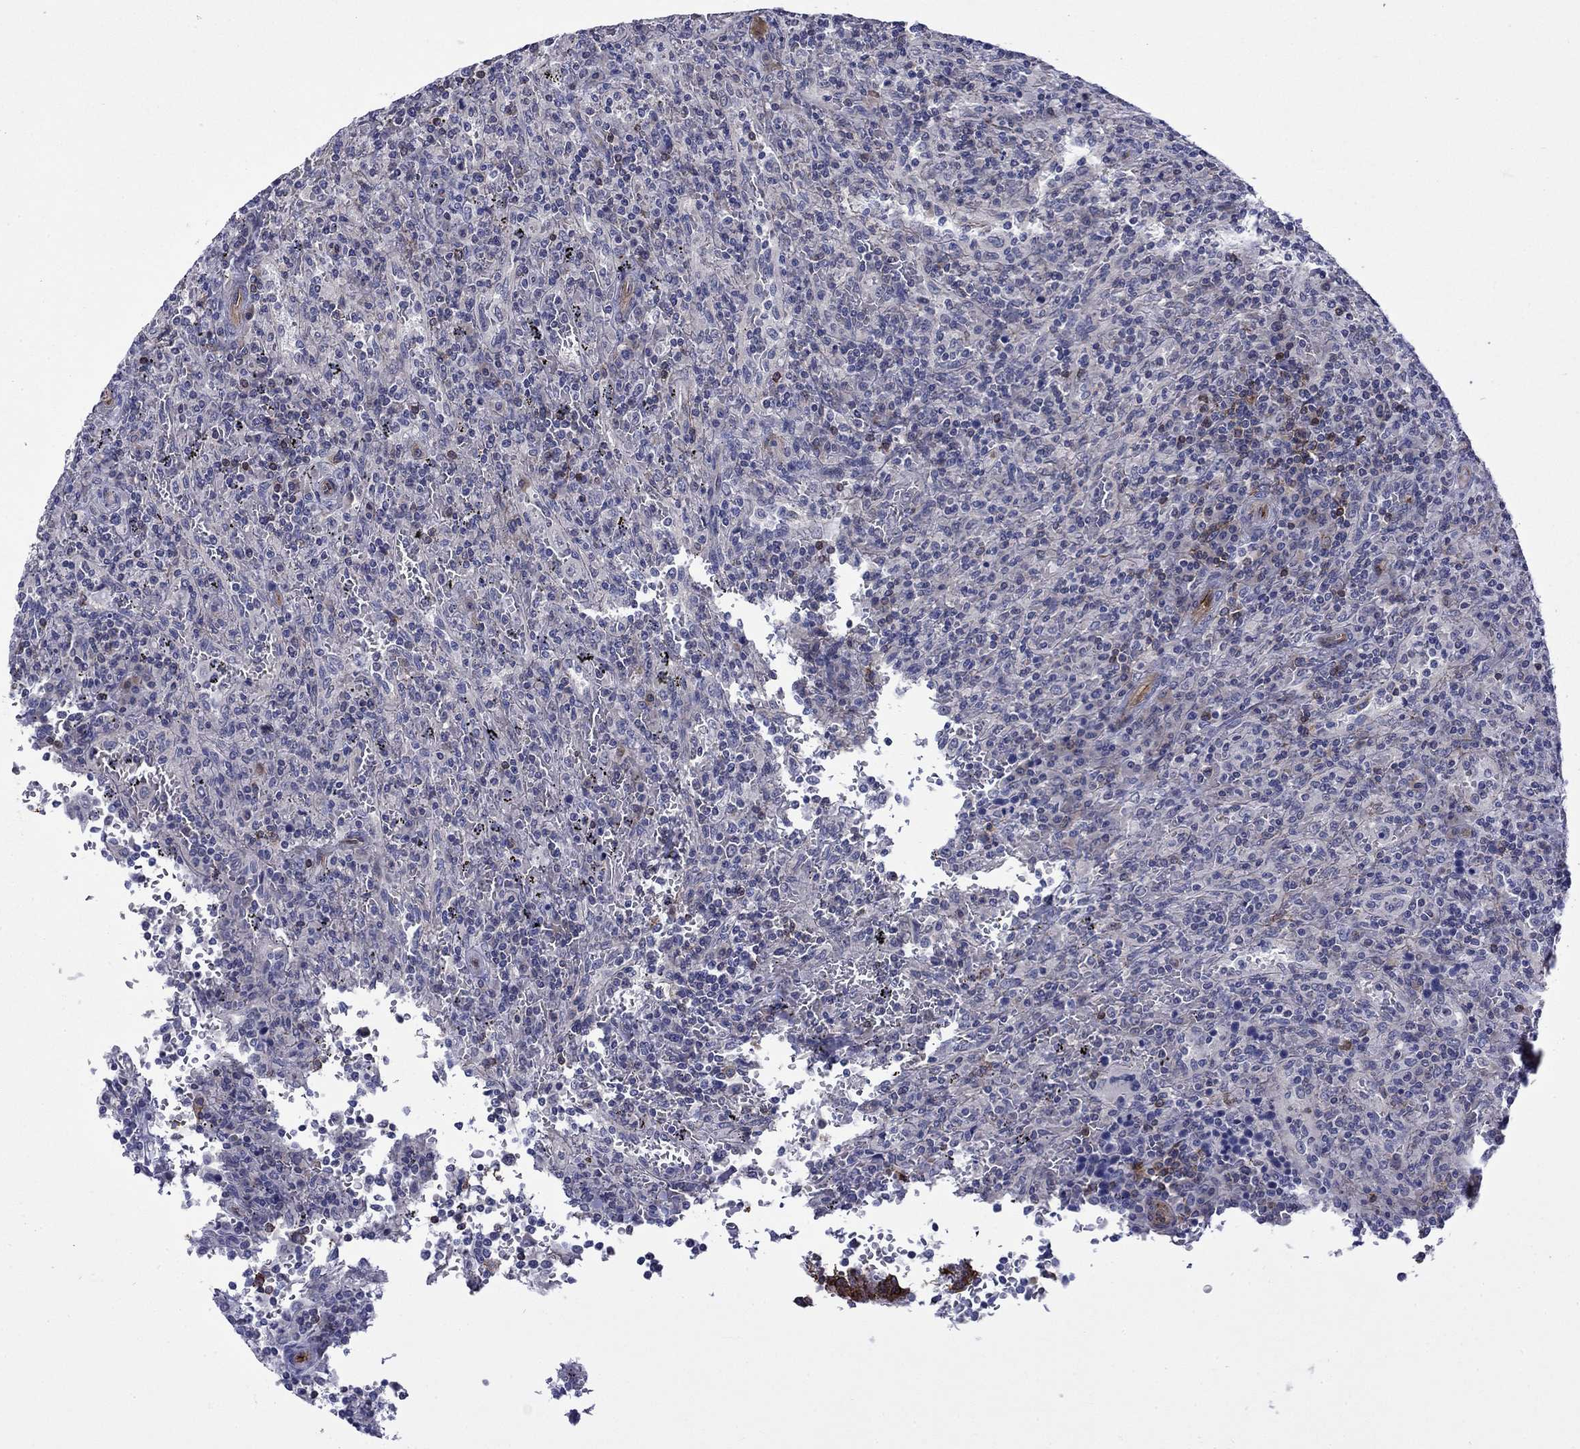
{"staining": {"intensity": "negative", "quantity": "none", "location": "none"}, "tissue": "lymphoma", "cell_type": "Tumor cells", "image_type": "cancer", "snomed": [{"axis": "morphology", "description": "Malignant lymphoma, non-Hodgkin's type, Low grade"}, {"axis": "topography", "description": "Spleen"}], "caption": "High power microscopy image of an immunohistochemistry (IHC) micrograph of malignant lymphoma, non-Hodgkin's type (low-grade), revealing no significant expression in tumor cells. (Brightfield microscopy of DAB immunohistochemistry (IHC) at high magnification).", "gene": "LMO7", "patient": {"sex": "male", "age": 62}}